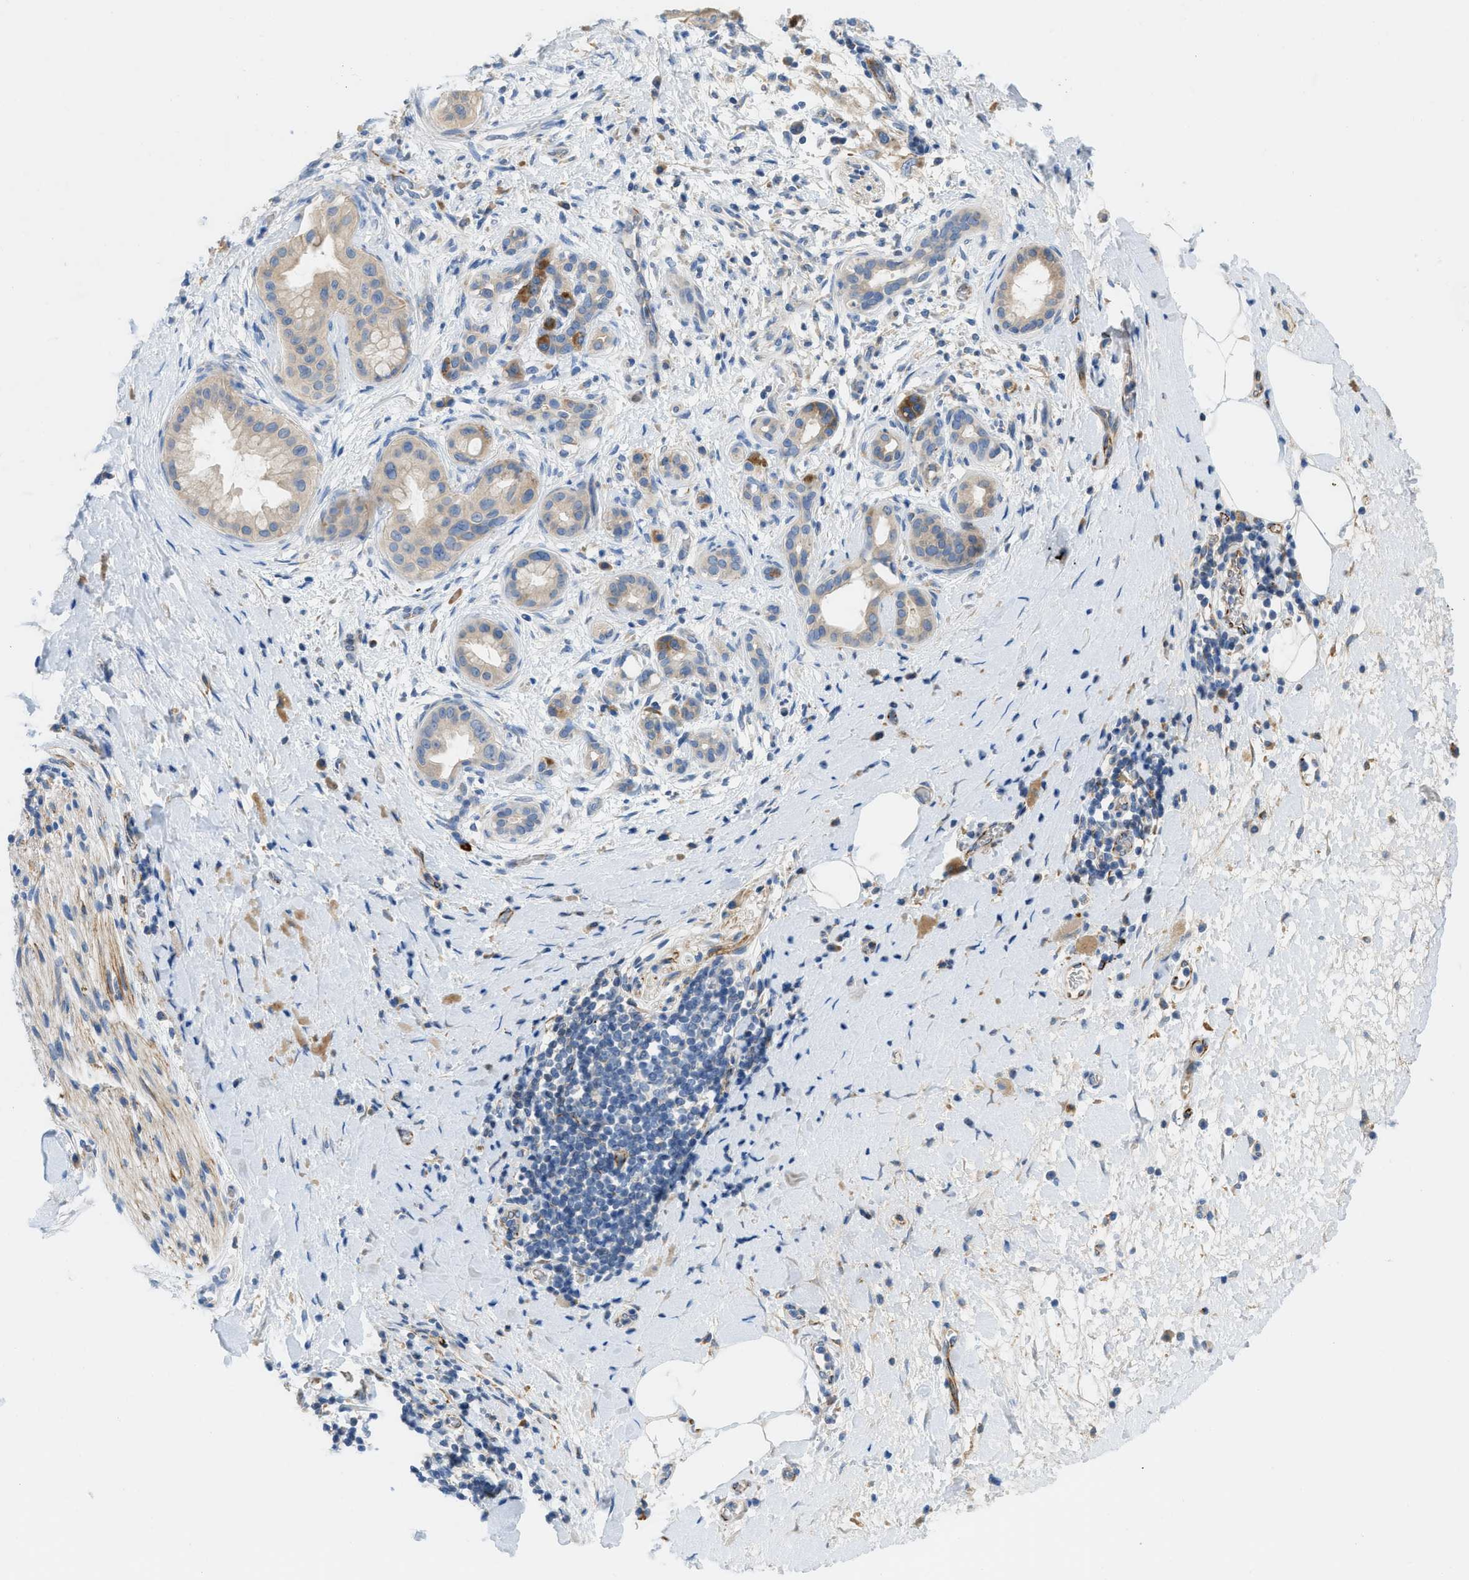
{"staining": {"intensity": "weak", "quantity": "<25%", "location": "cytoplasmic/membranous"}, "tissue": "pancreatic cancer", "cell_type": "Tumor cells", "image_type": "cancer", "snomed": [{"axis": "morphology", "description": "Adenocarcinoma, NOS"}, {"axis": "topography", "description": "Pancreas"}], "caption": "Tumor cells show no significant positivity in adenocarcinoma (pancreatic).", "gene": "ZNF831", "patient": {"sex": "male", "age": 55}}